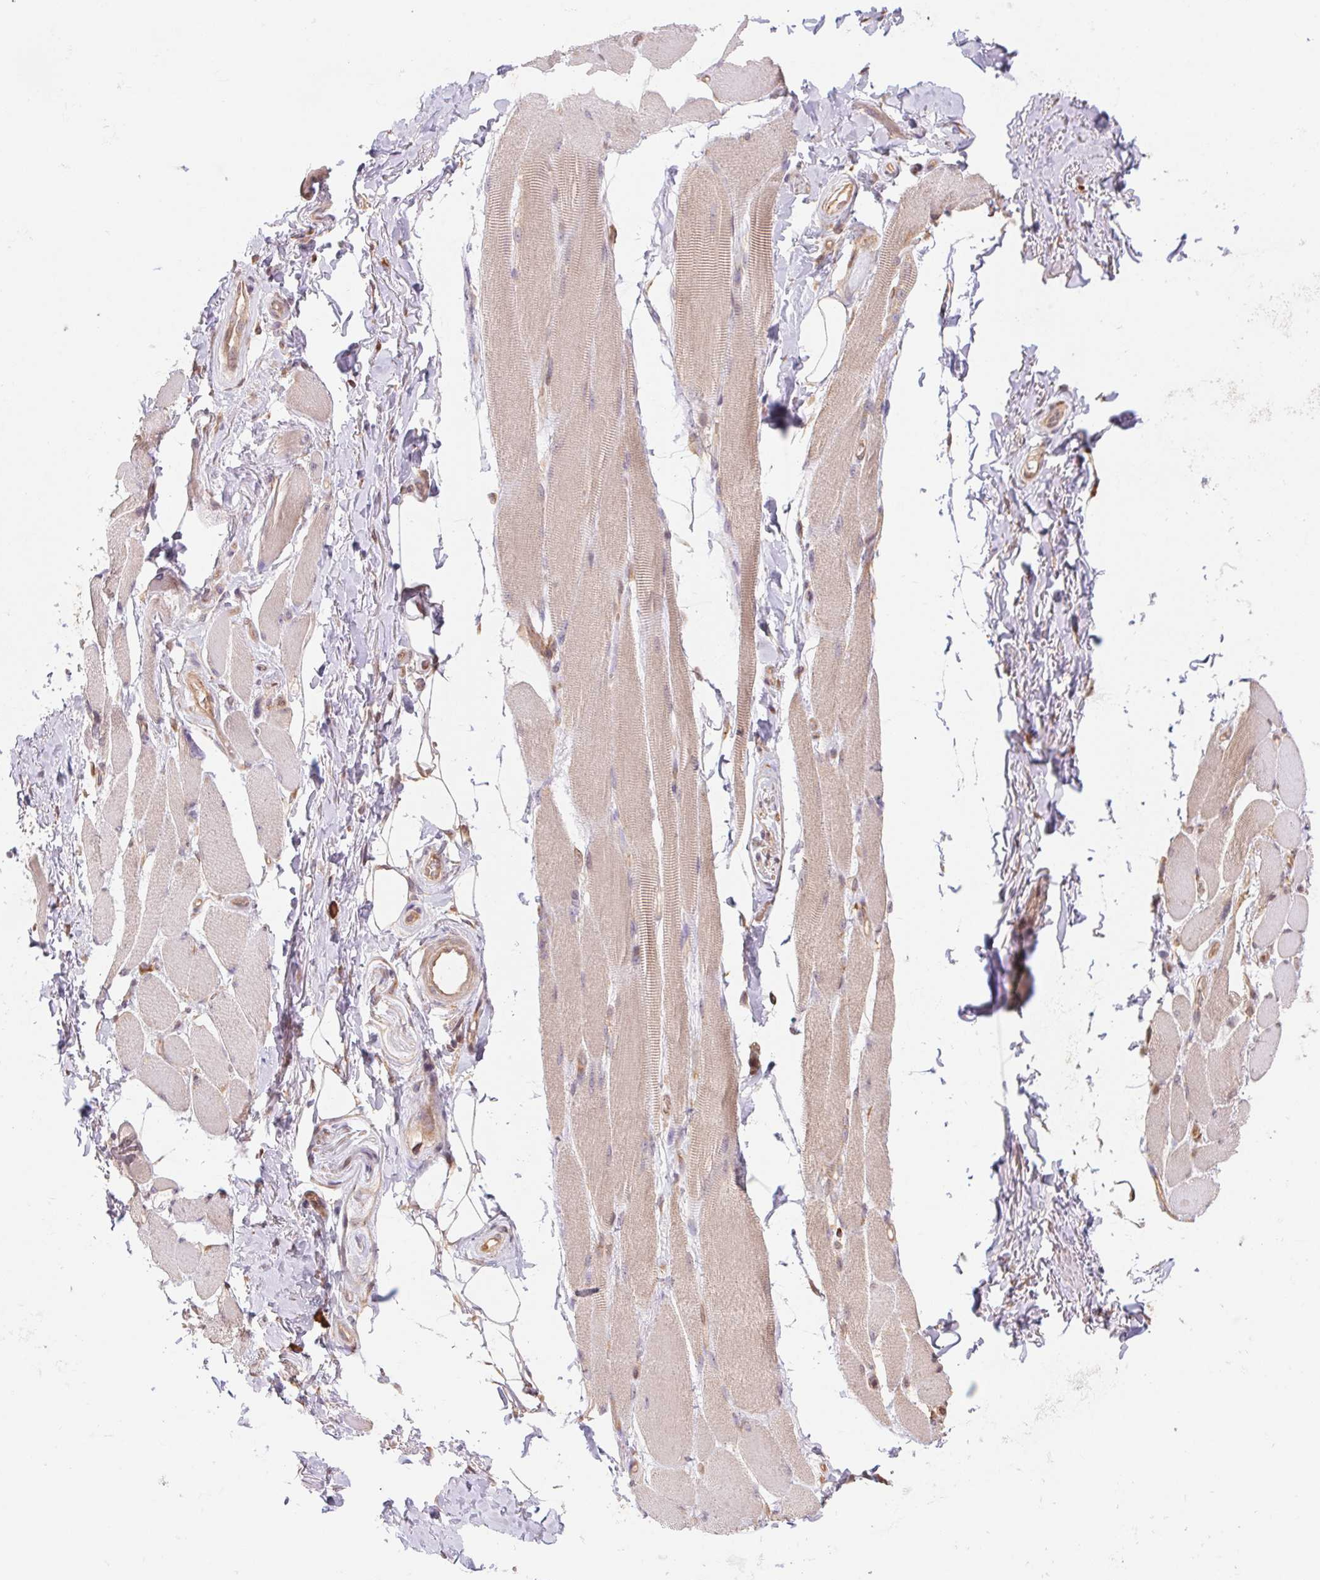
{"staining": {"intensity": "weak", "quantity": "<25%", "location": "cytoplasmic/membranous"}, "tissue": "skeletal muscle", "cell_type": "Myocytes", "image_type": "normal", "snomed": [{"axis": "morphology", "description": "Normal tissue, NOS"}, {"axis": "topography", "description": "Skeletal muscle"}, {"axis": "topography", "description": "Anal"}, {"axis": "topography", "description": "Peripheral nerve tissue"}], "caption": "IHC of normal human skeletal muscle exhibits no staining in myocytes. (Immunohistochemistry, brightfield microscopy, high magnification).", "gene": "RRM1", "patient": {"sex": "male", "age": 53}}